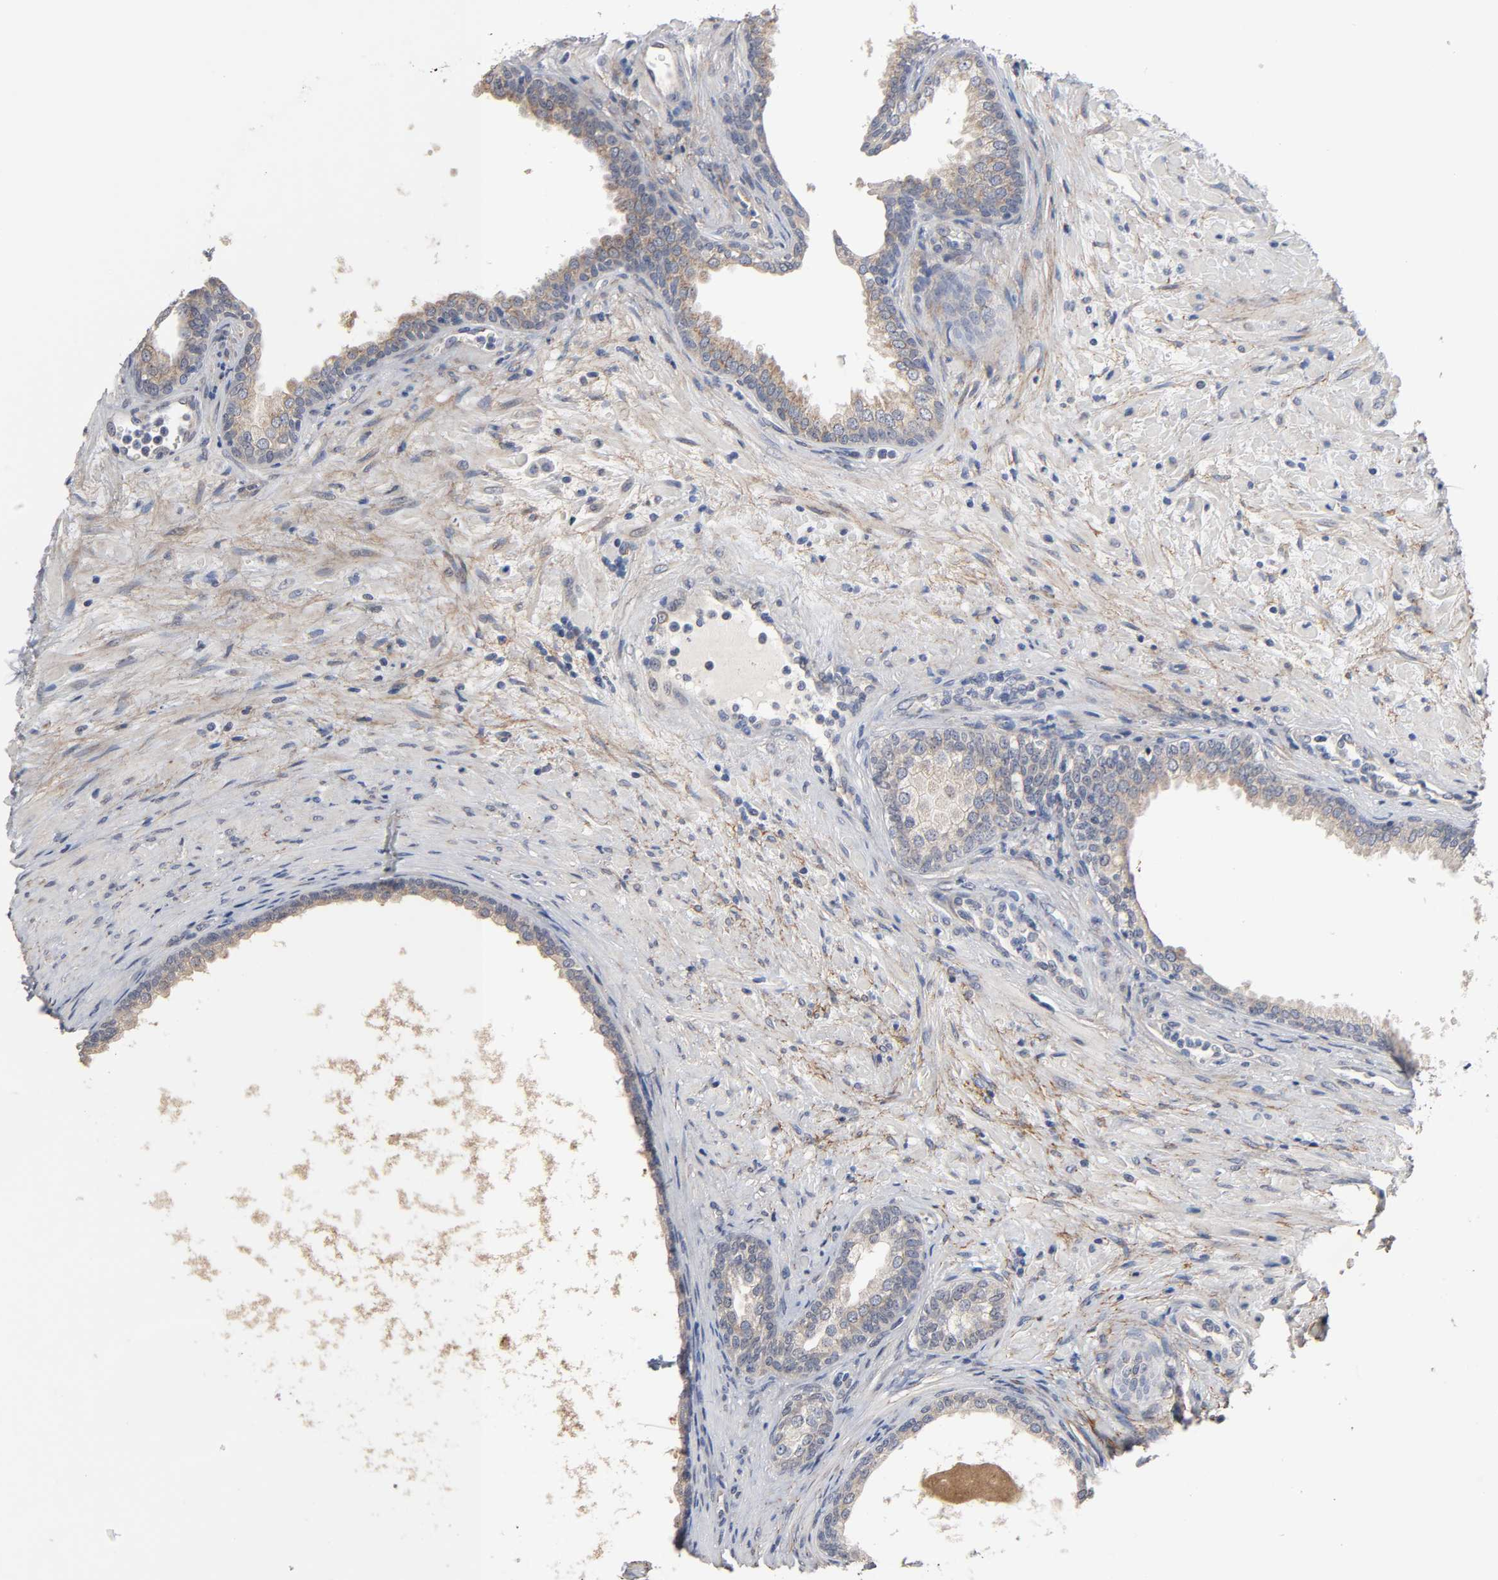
{"staining": {"intensity": "negative", "quantity": "none", "location": "none"}, "tissue": "prostate", "cell_type": "Glandular cells", "image_type": "normal", "snomed": [{"axis": "morphology", "description": "Normal tissue, NOS"}, {"axis": "topography", "description": "Prostate"}], "caption": "Immunohistochemistry (IHC) of unremarkable prostate exhibits no expression in glandular cells.", "gene": "HDLBP", "patient": {"sex": "male", "age": 76}}